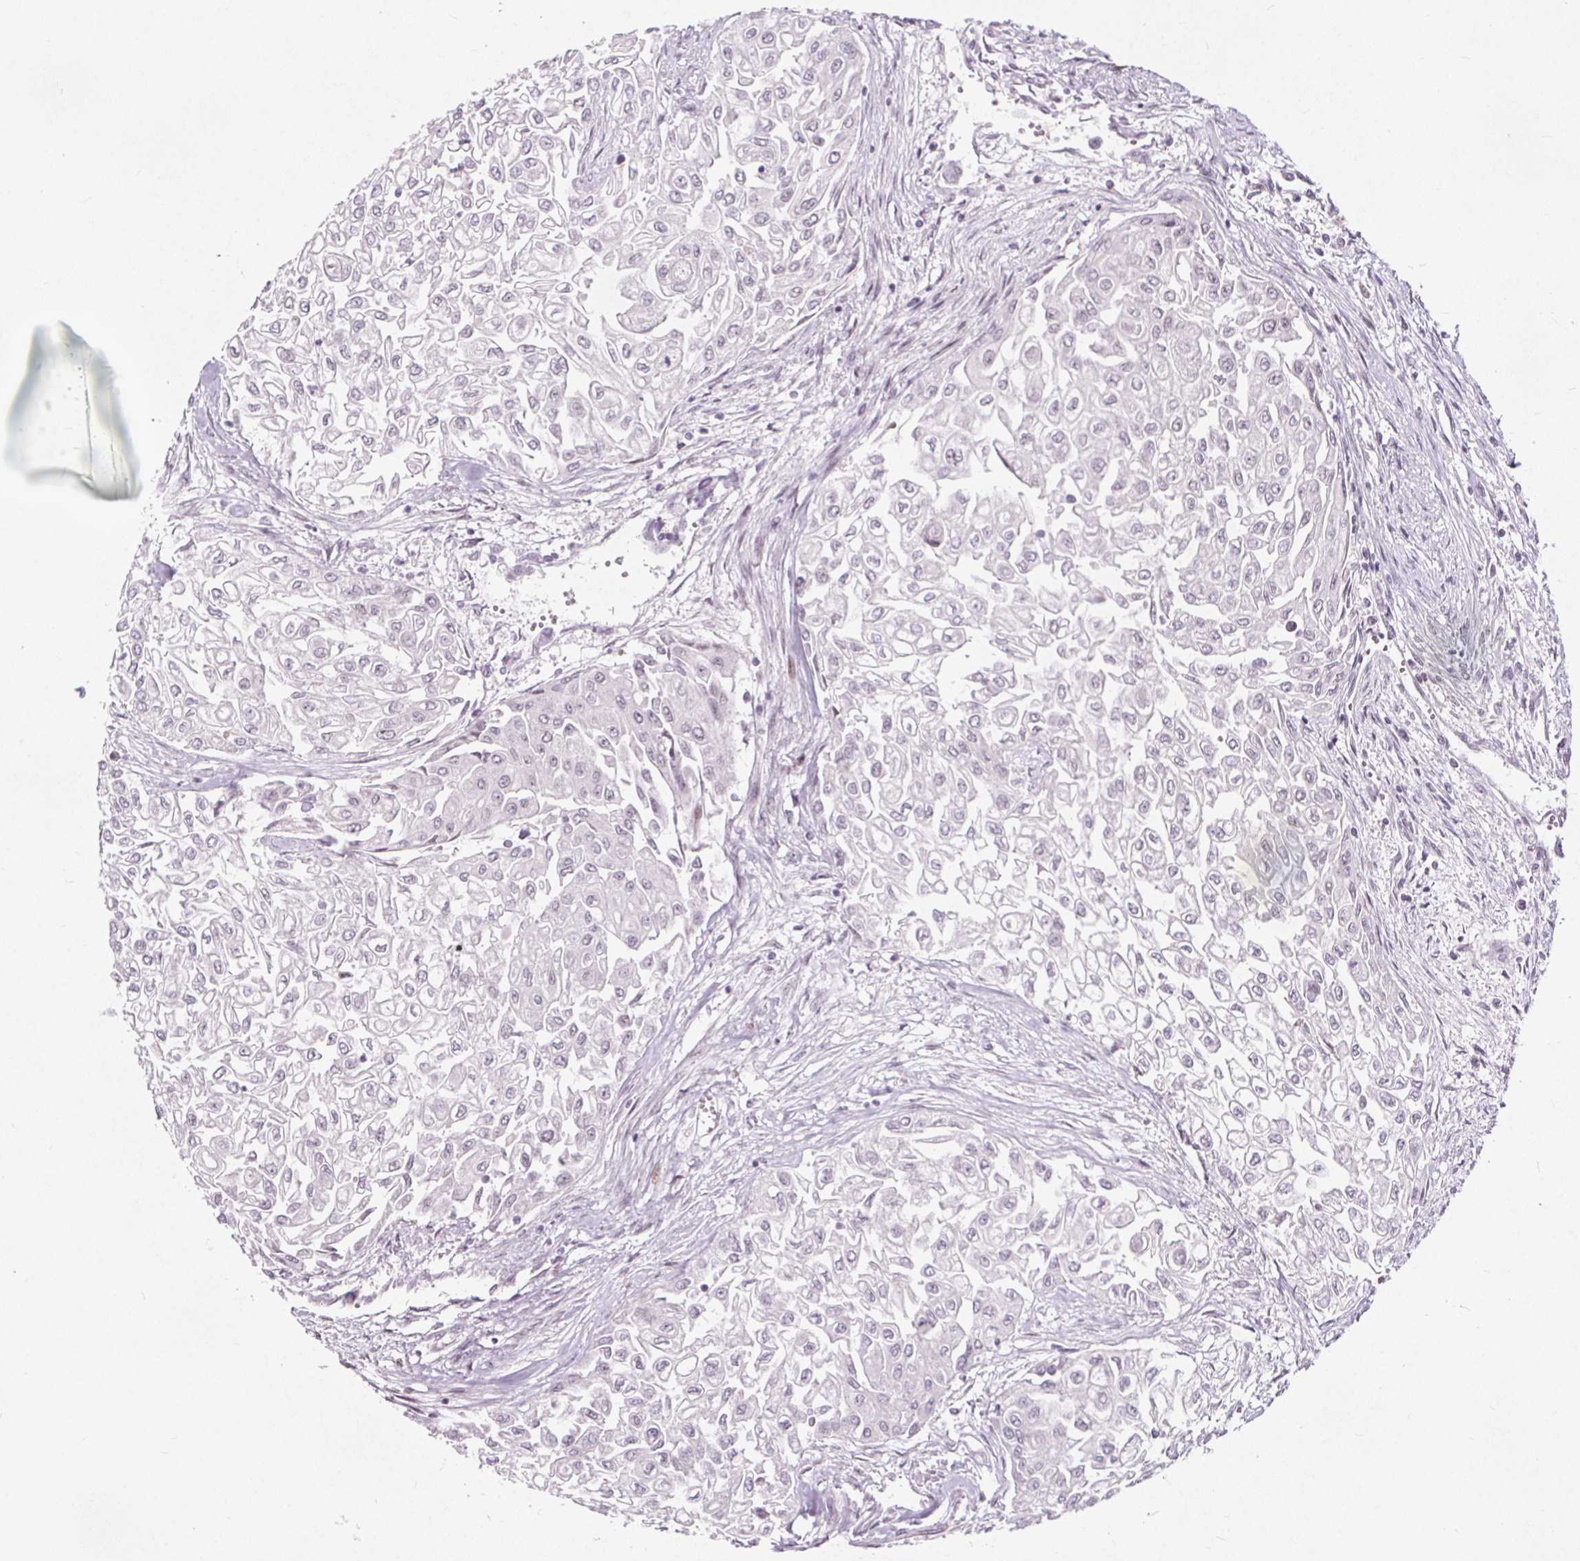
{"staining": {"intensity": "negative", "quantity": "none", "location": "none"}, "tissue": "urothelial cancer", "cell_type": "Tumor cells", "image_type": "cancer", "snomed": [{"axis": "morphology", "description": "Urothelial carcinoma, High grade"}, {"axis": "topography", "description": "Urinary bladder"}], "caption": "This micrograph is of high-grade urothelial carcinoma stained with IHC to label a protein in brown with the nuclei are counter-stained blue. There is no staining in tumor cells. Nuclei are stained in blue.", "gene": "TAF6L", "patient": {"sex": "male", "age": 62}}